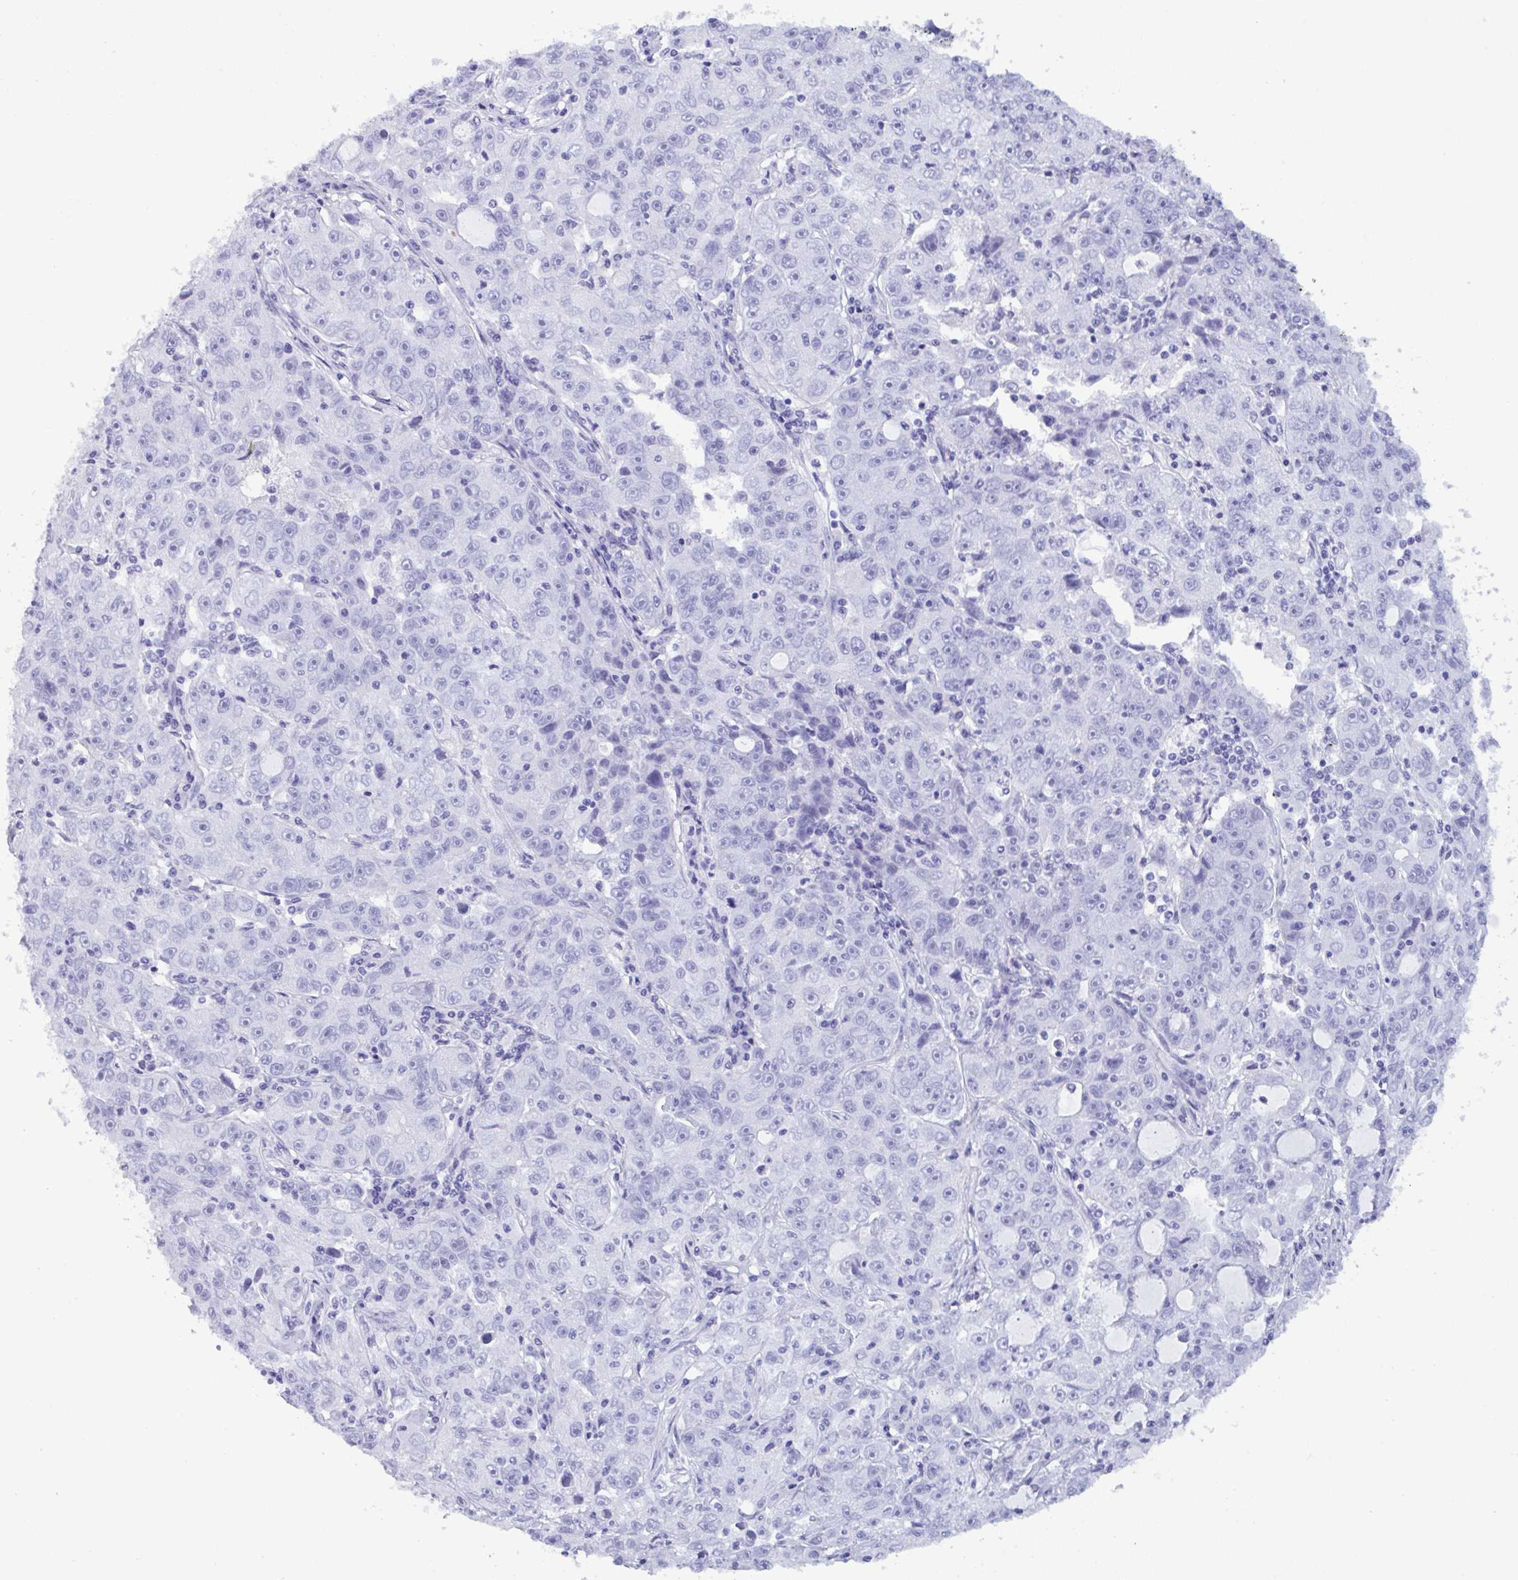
{"staining": {"intensity": "negative", "quantity": "none", "location": "none"}, "tissue": "lung cancer", "cell_type": "Tumor cells", "image_type": "cancer", "snomed": [{"axis": "morphology", "description": "Normal morphology"}, {"axis": "morphology", "description": "Adenocarcinoma, NOS"}, {"axis": "topography", "description": "Lymph node"}, {"axis": "topography", "description": "Lung"}], "caption": "IHC image of lung cancer (adenocarcinoma) stained for a protein (brown), which reveals no positivity in tumor cells.", "gene": "MRGPRG", "patient": {"sex": "female", "age": 57}}